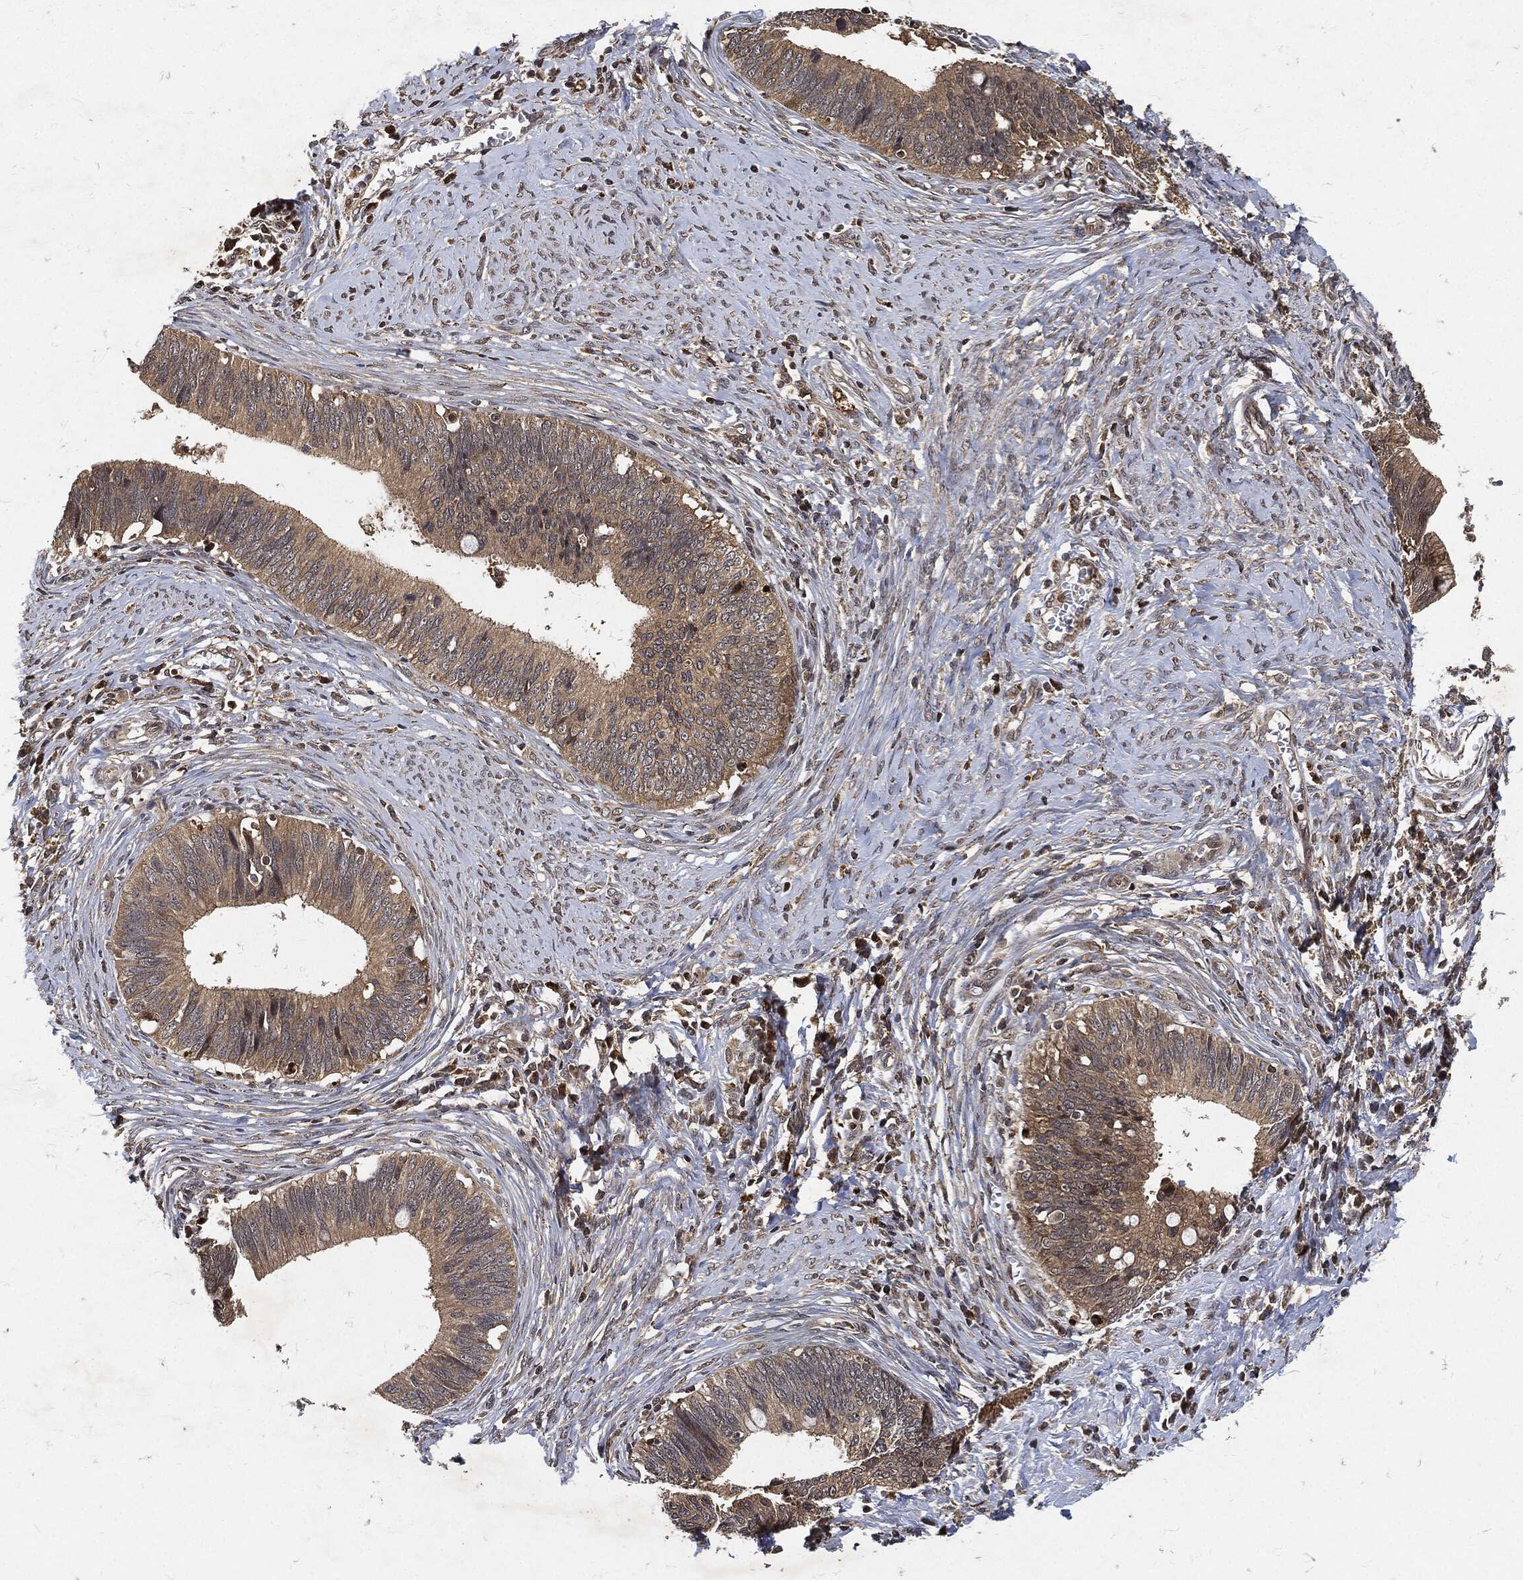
{"staining": {"intensity": "weak", "quantity": ">75%", "location": "cytoplasmic/membranous"}, "tissue": "cervical cancer", "cell_type": "Tumor cells", "image_type": "cancer", "snomed": [{"axis": "morphology", "description": "Adenocarcinoma, NOS"}, {"axis": "topography", "description": "Cervix"}], "caption": "DAB (3,3'-diaminobenzidine) immunohistochemical staining of human cervical cancer (adenocarcinoma) demonstrates weak cytoplasmic/membranous protein positivity in about >75% of tumor cells. The protein of interest is shown in brown color, while the nuclei are stained blue.", "gene": "ZNF226", "patient": {"sex": "female", "age": 42}}